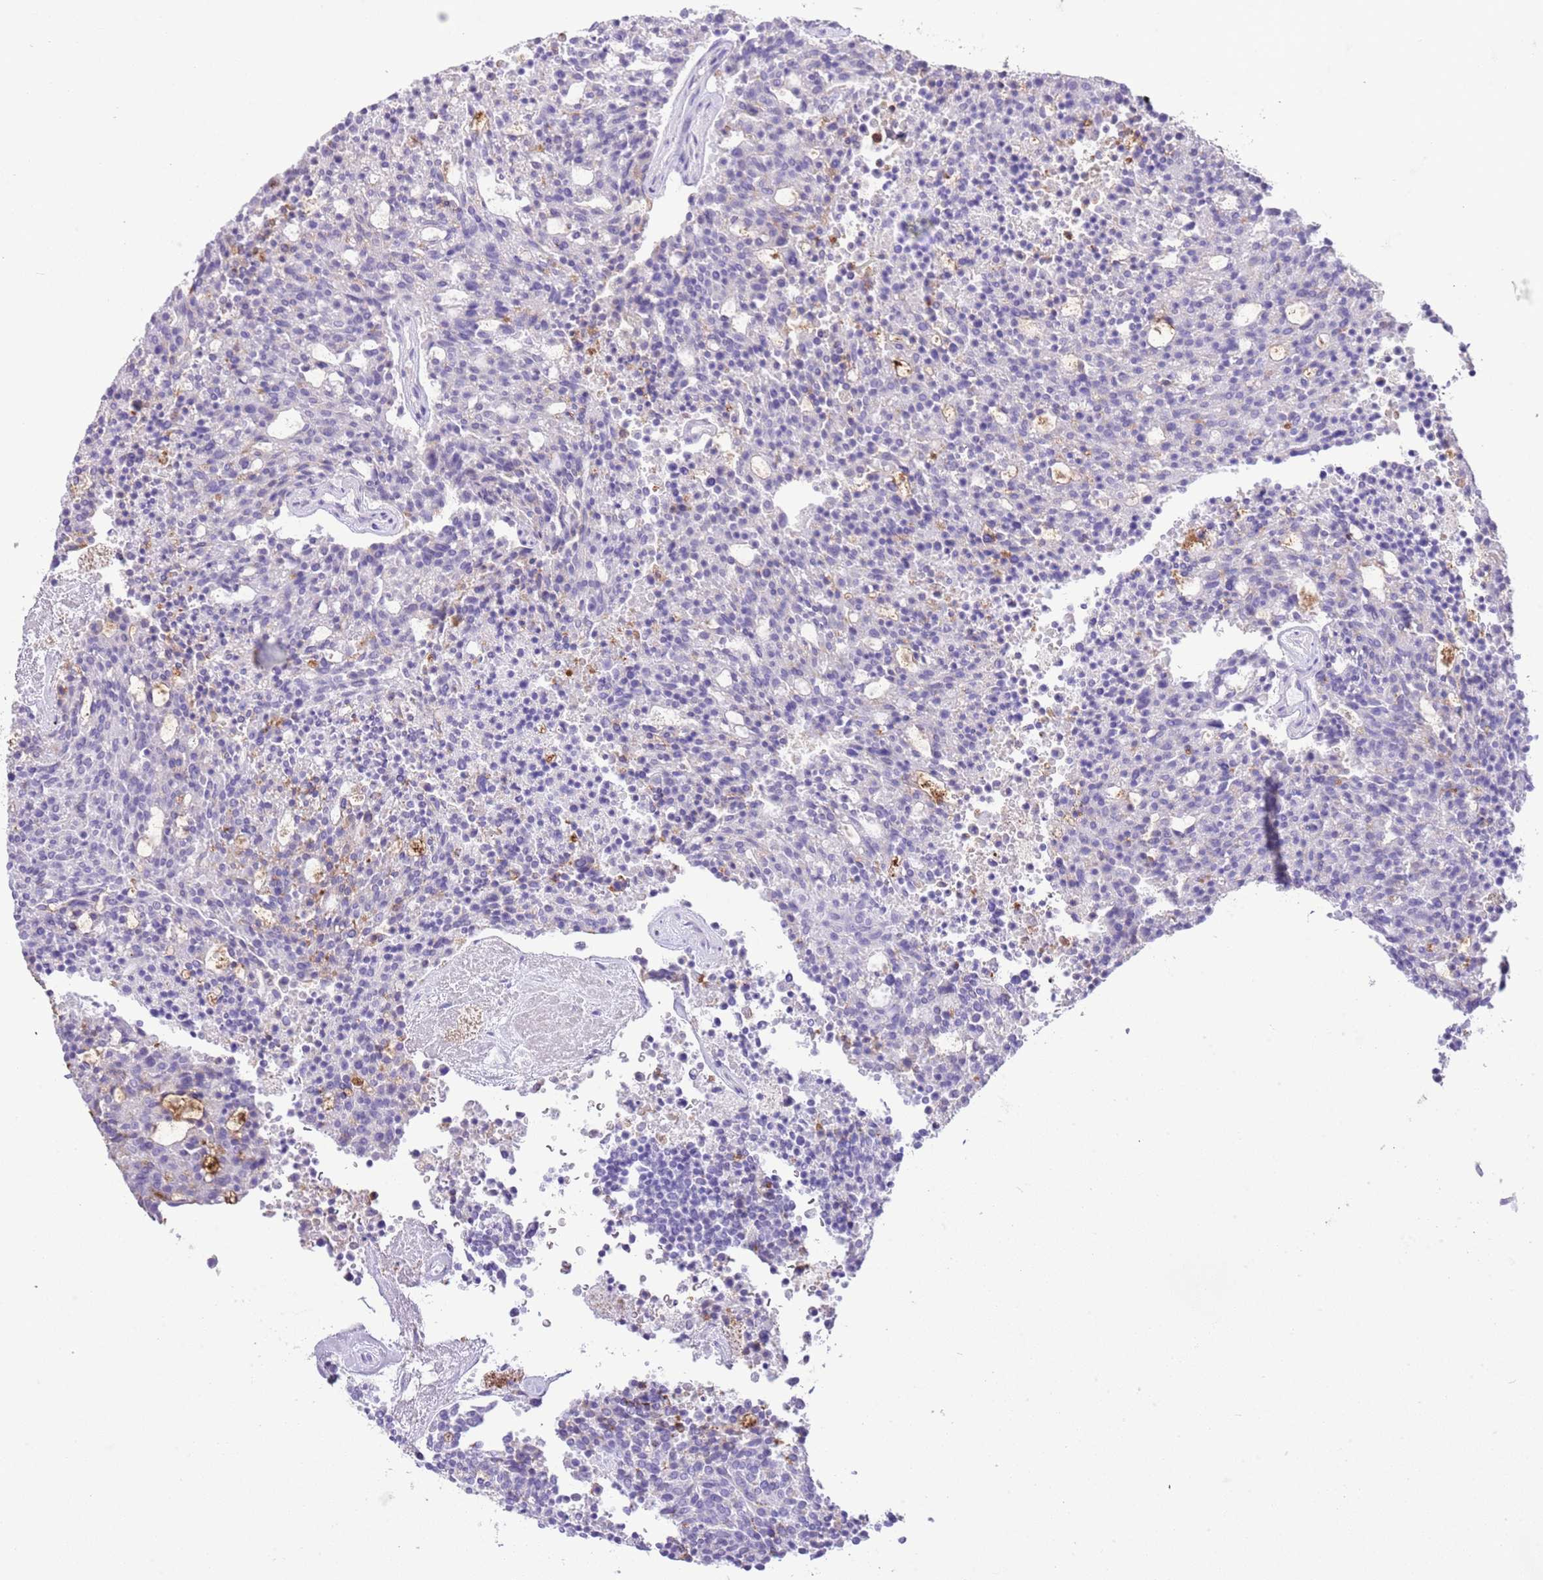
{"staining": {"intensity": "negative", "quantity": "none", "location": "none"}, "tissue": "carcinoid", "cell_type": "Tumor cells", "image_type": "cancer", "snomed": [{"axis": "morphology", "description": "Carcinoid, malignant, NOS"}, {"axis": "topography", "description": "Pancreas"}], "caption": "IHC photomicrograph of carcinoid stained for a protein (brown), which reveals no staining in tumor cells.", "gene": "OR2Z1", "patient": {"sex": "female", "age": 54}}